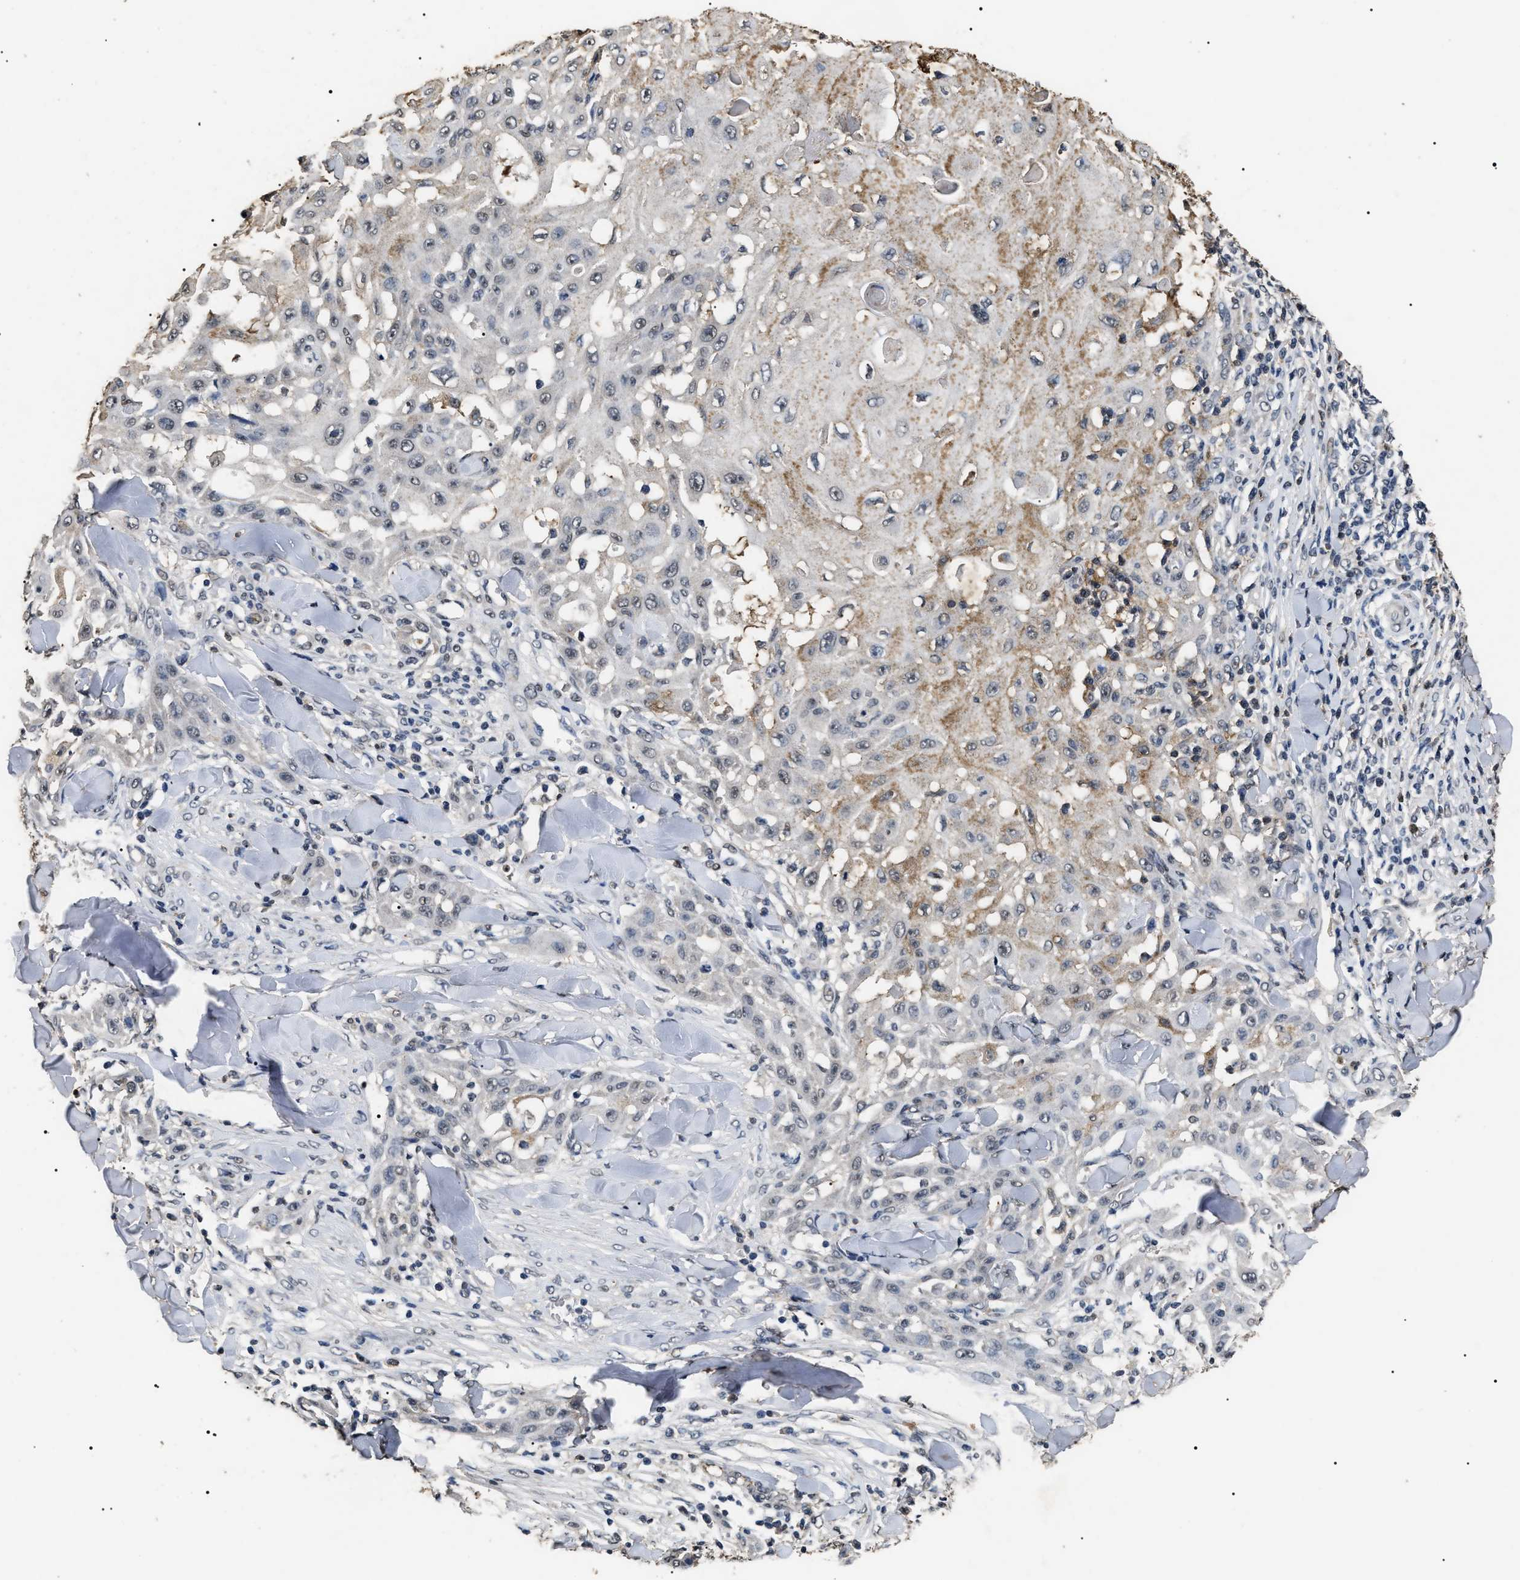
{"staining": {"intensity": "weak", "quantity": ">75%", "location": "cytoplasmic/membranous,nuclear"}, "tissue": "skin cancer", "cell_type": "Tumor cells", "image_type": "cancer", "snomed": [{"axis": "morphology", "description": "Squamous cell carcinoma, NOS"}, {"axis": "topography", "description": "Skin"}], "caption": "IHC image of neoplastic tissue: human skin cancer stained using immunohistochemistry (IHC) exhibits low levels of weak protein expression localized specifically in the cytoplasmic/membranous and nuclear of tumor cells, appearing as a cytoplasmic/membranous and nuclear brown color.", "gene": "ANP32E", "patient": {"sex": "male", "age": 24}}